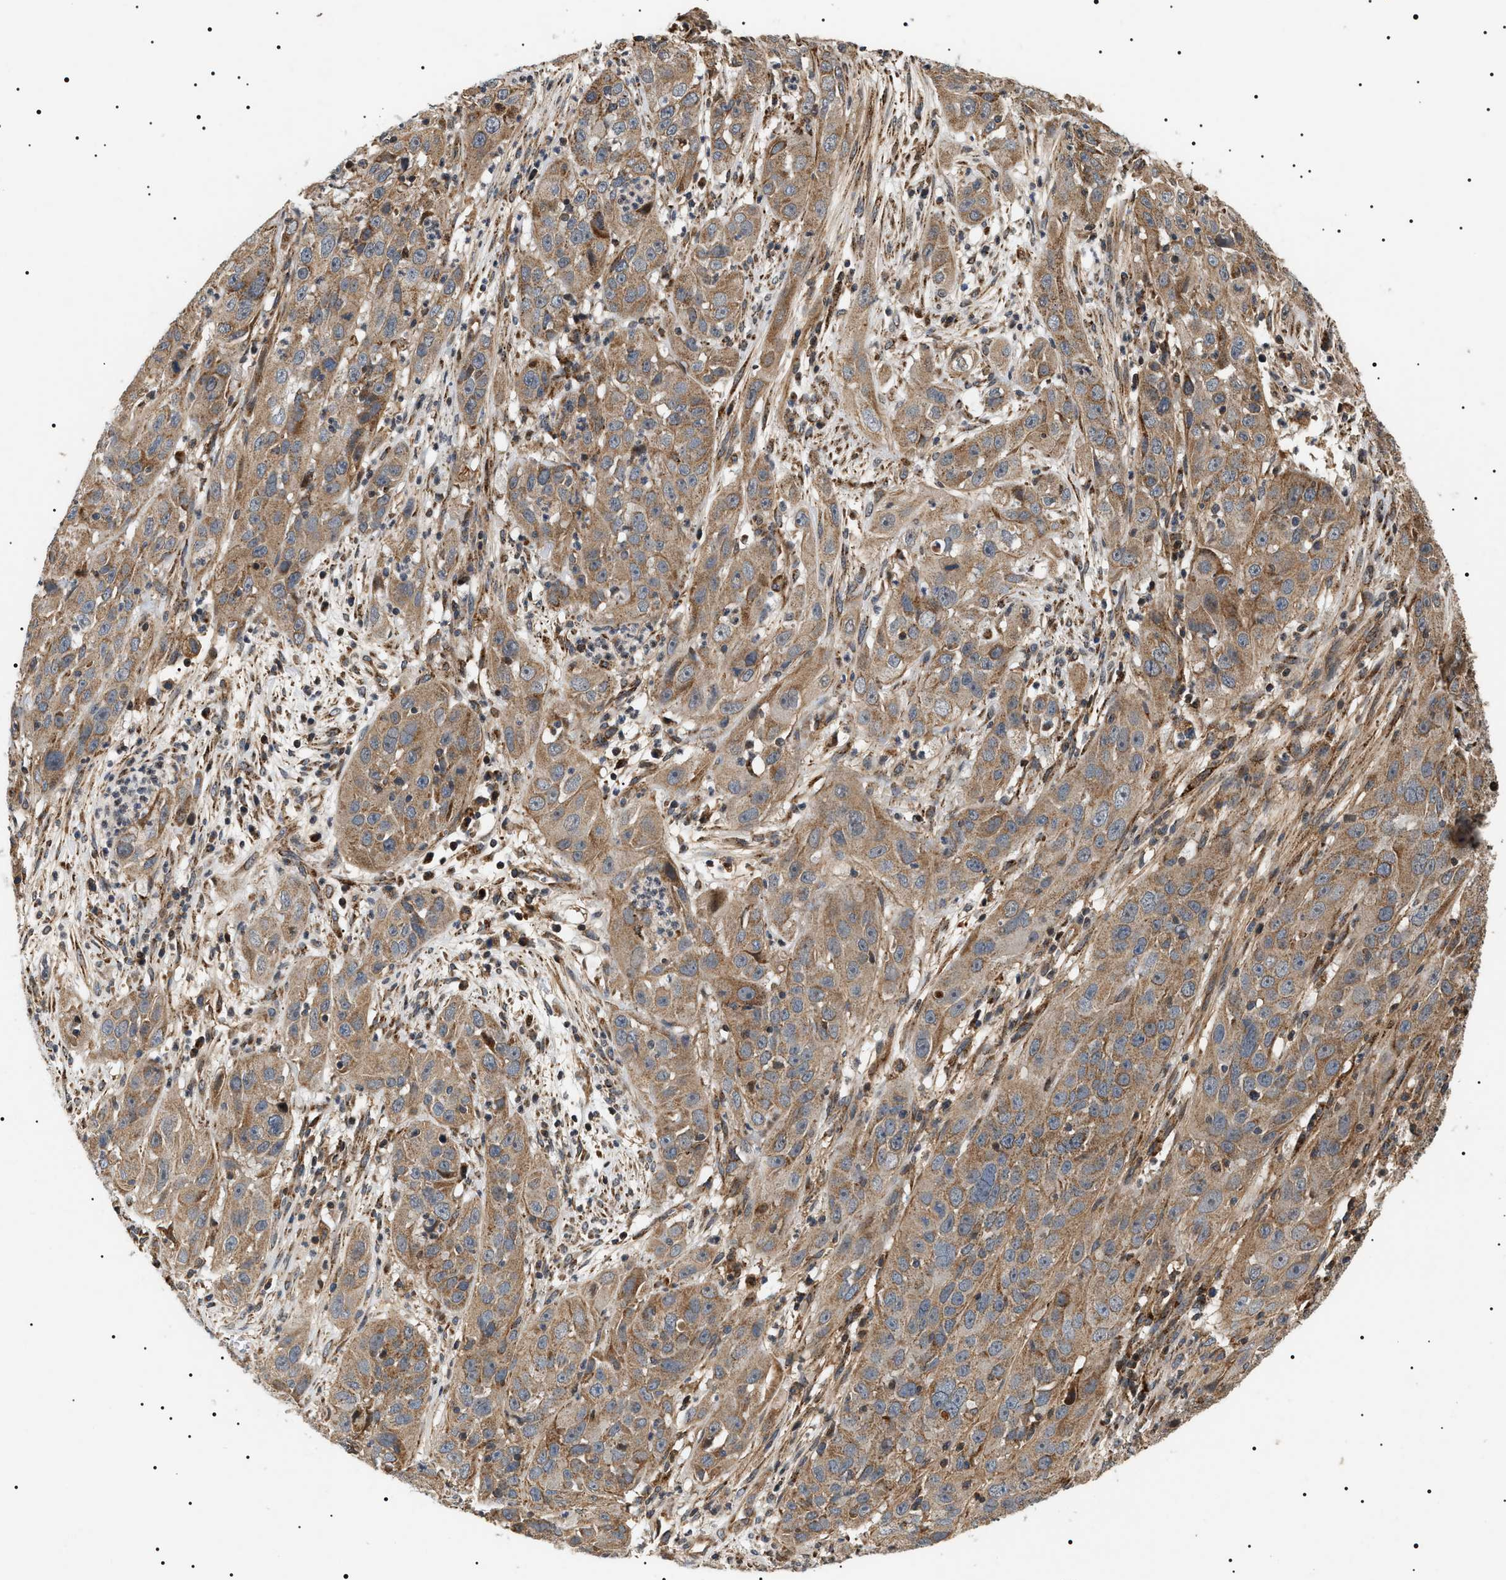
{"staining": {"intensity": "moderate", "quantity": ">75%", "location": "cytoplasmic/membranous"}, "tissue": "cervical cancer", "cell_type": "Tumor cells", "image_type": "cancer", "snomed": [{"axis": "morphology", "description": "Squamous cell carcinoma, NOS"}, {"axis": "topography", "description": "Cervix"}], "caption": "Brown immunohistochemical staining in cervical cancer (squamous cell carcinoma) displays moderate cytoplasmic/membranous staining in approximately >75% of tumor cells. Nuclei are stained in blue.", "gene": "ZBTB26", "patient": {"sex": "female", "age": 32}}